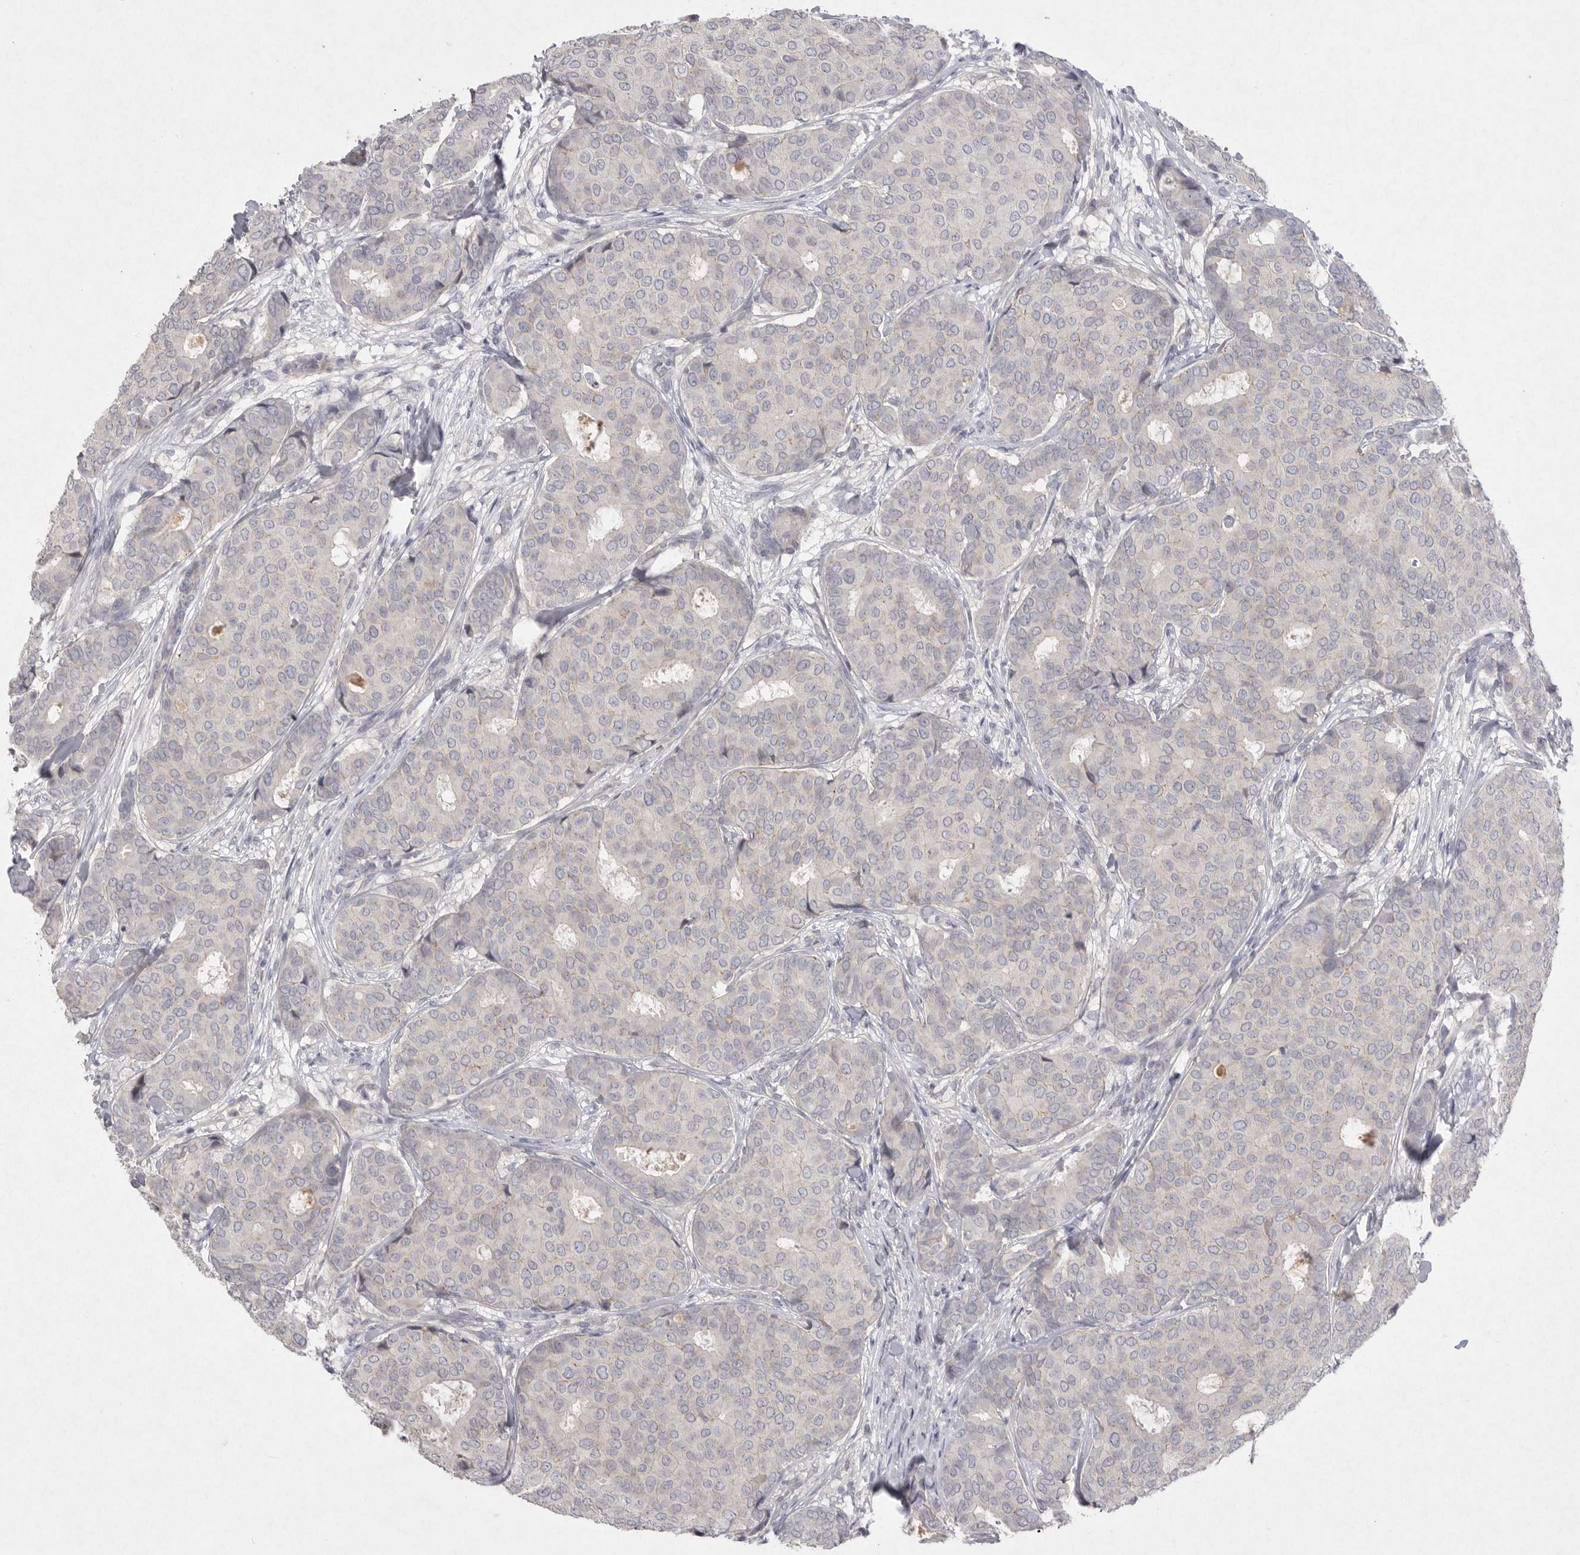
{"staining": {"intensity": "negative", "quantity": "none", "location": "none"}, "tissue": "breast cancer", "cell_type": "Tumor cells", "image_type": "cancer", "snomed": [{"axis": "morphology", "description": "Duct carcinoma"}, {"axis": "topography", "description": "Breast"}], "caption": "Immunohistochemistry micrograph of neoplastic tissue: human breast infiltrating ductal carcinoma stained with DAB displays no significant protein staining in tumor cells. The staining was performed using DAB (3,3'-diaminobenzidine) to visualize the protein expression in brown, while the nuclei were stained in blue with hematoxylin (Magnification: 20x).", "gene": "VANGL2", "patient": {"sex": "female", "age": 75}}